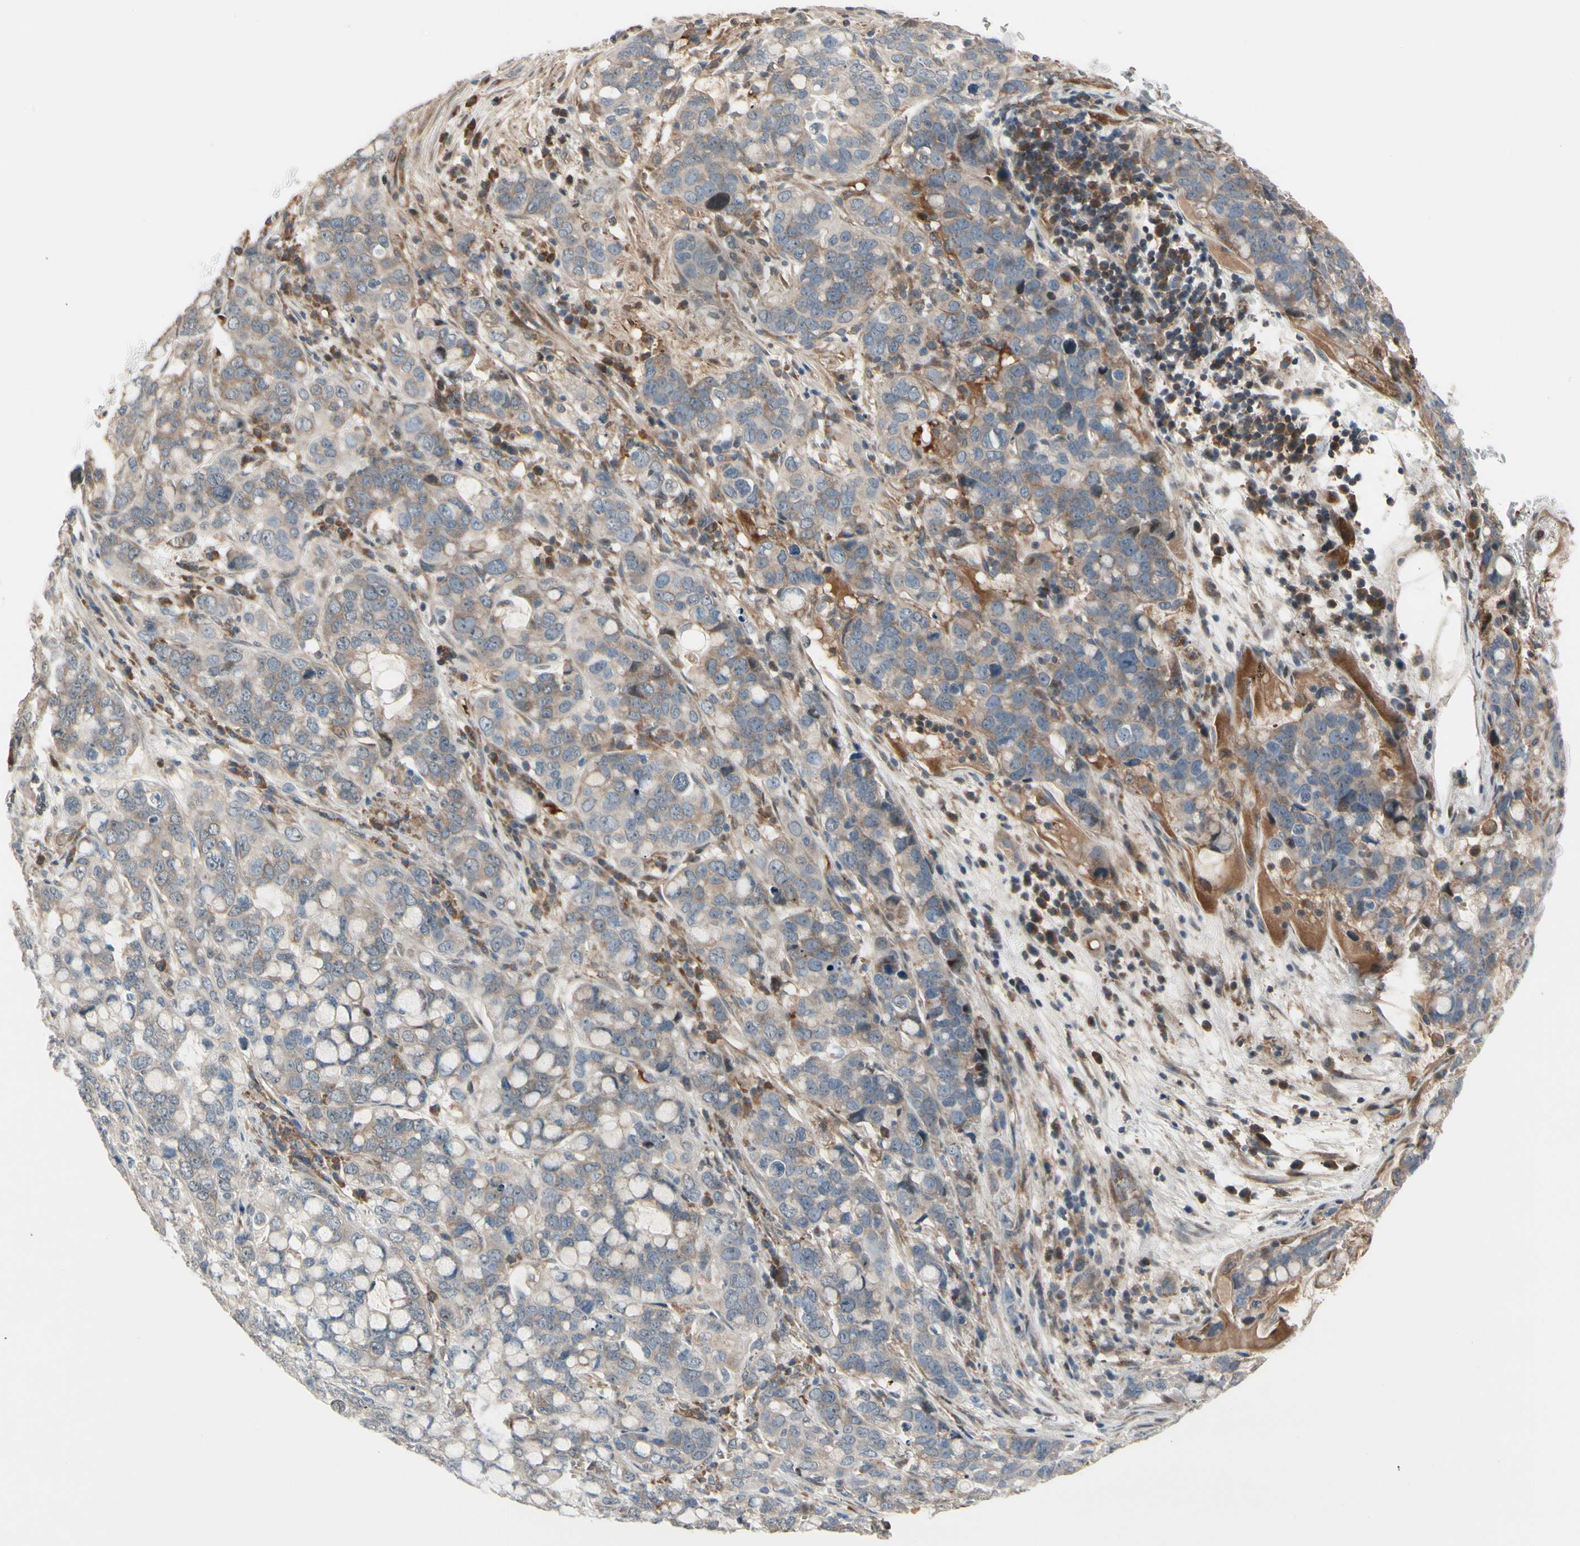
{"staining": {"intensity": "weak", "quantity": "25%-75%", "location": "cytoplasmic/membranous"}, "tissue": "stomach cancer", "cell_type": "Tumor cells", "image_type": "cancer", "snomed": [{"axis": "morphology", "description": "Adenocarcinoma, NOS"}, {"axis": "topography", "description": "Stomach, lower"}], "caption": "Protein expression analysis of stomach adenocarcinoma exhibits weak cytoplasmic/membranous staining in approximately 25%-75% of tumor cells. (DAB (3,3'-diaminobenzidine) IHC, brown staining for protein, blue staining for nuclei).", "gene": "SNX29", "patient": {"sex": "male", "age": 84}}